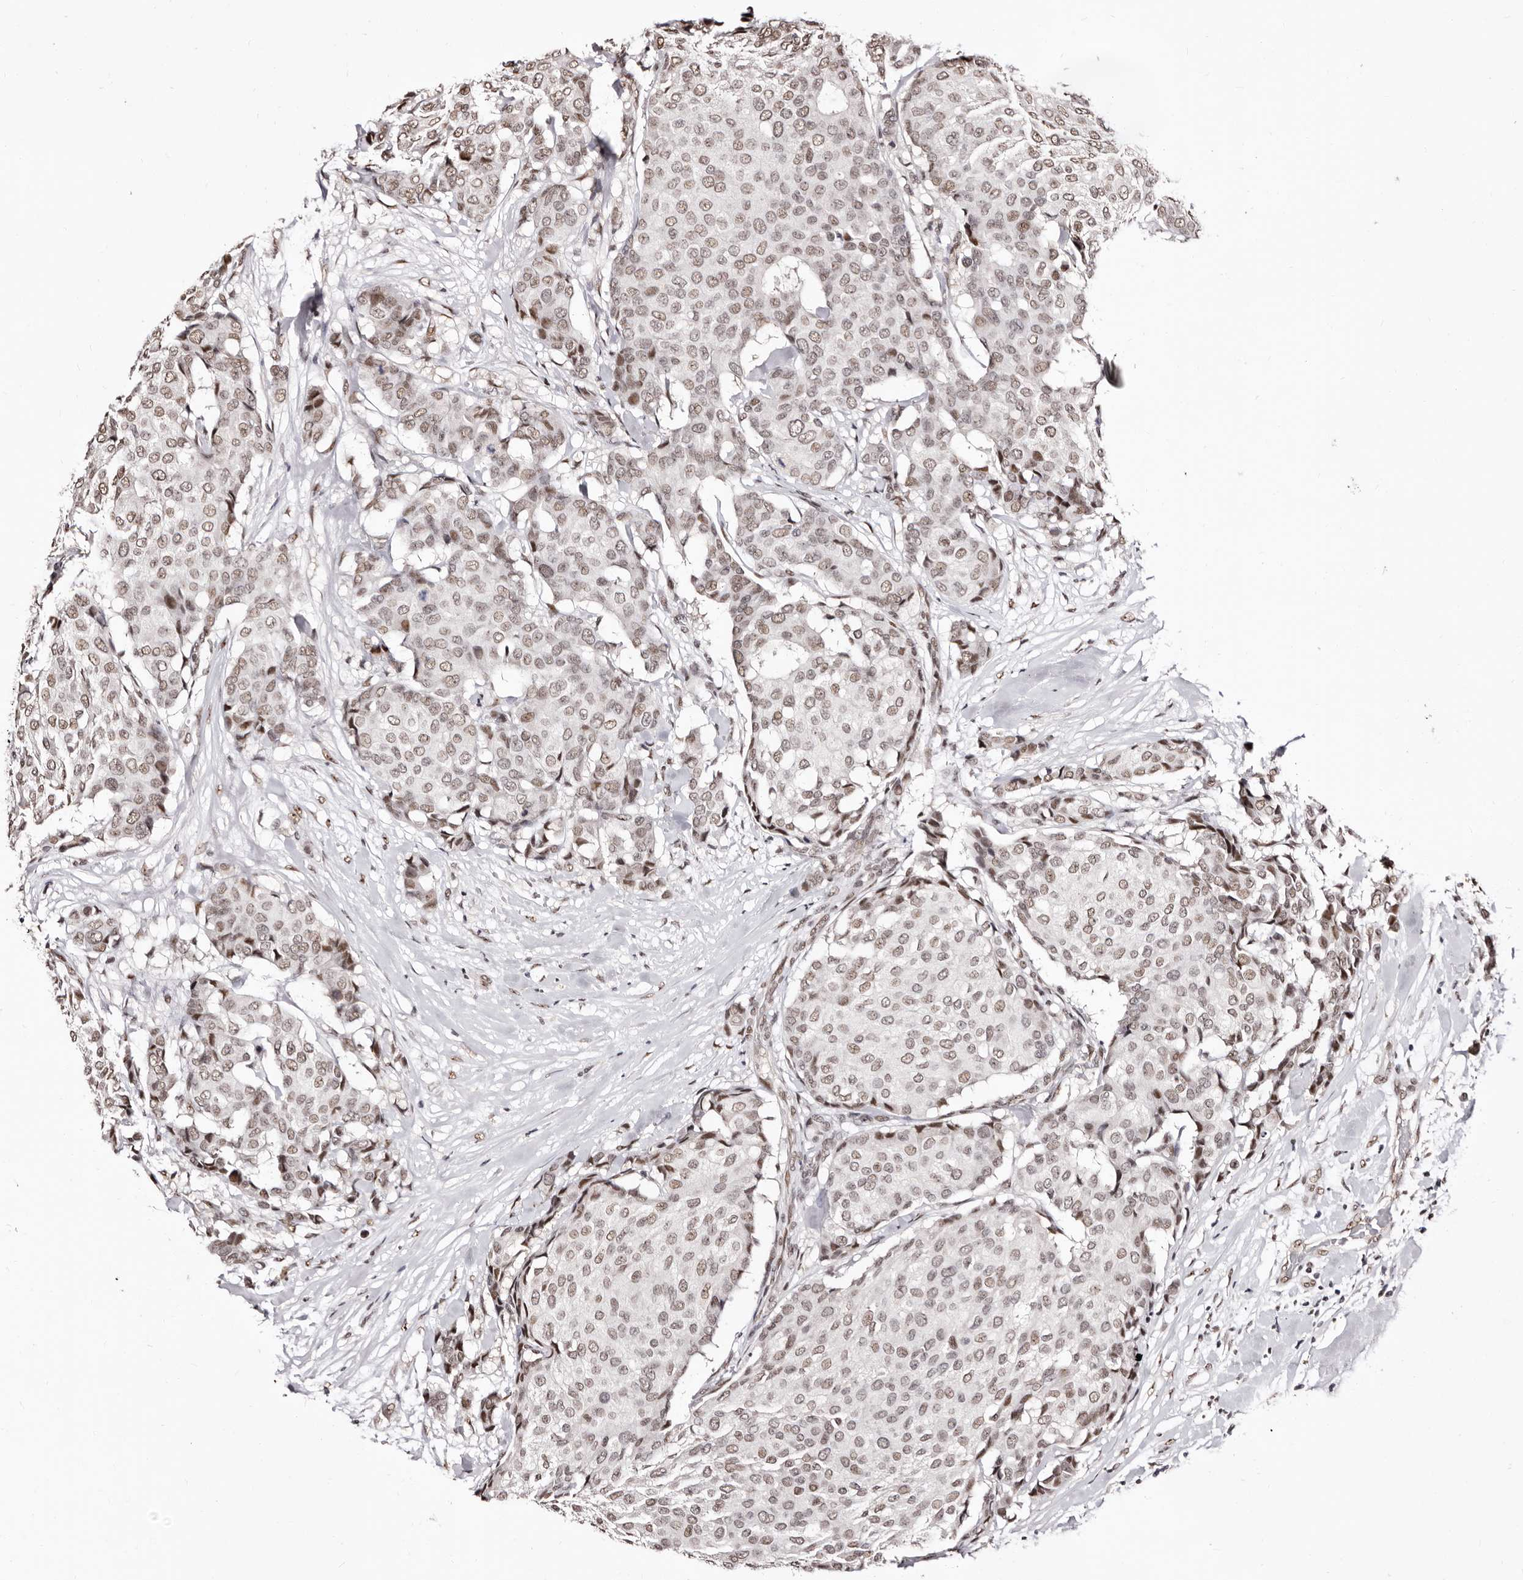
{"staining": {"intensity": "moderate", "quantity": ">75%", "location": "nuclear"}, "tissue": "breast cancer", "cell_type": "Tumor cells", "image_type": "cancer", "snomed": [{"axis": "morphology", "description": "Duct carcinoma"}, {"axis": "topography", "description": "Breast"}], "caption": "Protein analysis of breast cancer (infiltrating ductal carcinoma) tissue displays moderate nuclear expression in about >75% of tumor cells.", "gene": "ANAPC11", "patient": {"sex": "female", "age": 75}}